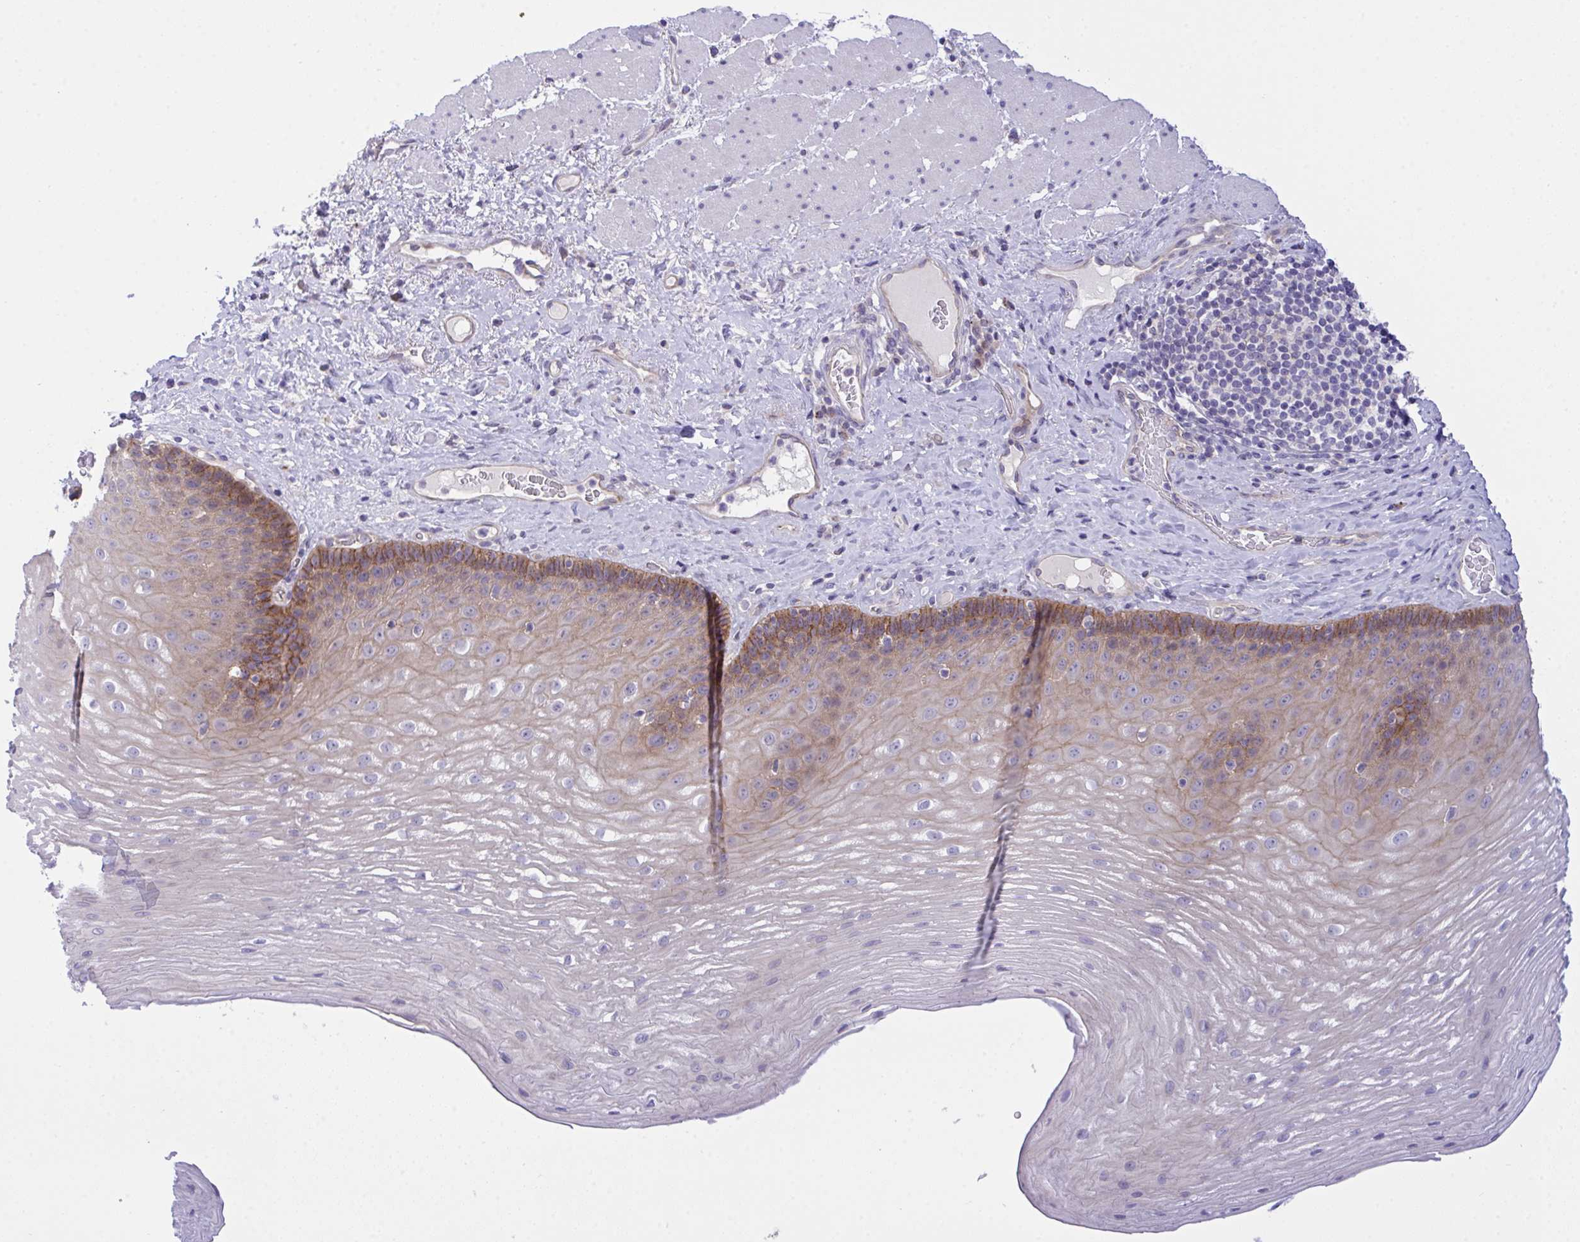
{"staining": {"intensity": "moderate", "quantity": "25%-75%", "location": "cytoplasmic/membranous"}, "tissue": "esophagus", "cell_type": "Squamous epithelial cells", "image_type": "normal", "snomed": [{"axis": "morphology", "description": "Normal tissue, NOS"}, {"axis": "topography", "description": "Esophagus"}], "caption": "The image demonstrates immunohistochemical staining of unremarkable esophagus. There is moderate cytoplasmic/membranous positivity is present in about 25%-75% of squamous epithelial cells. The protein is shown in brown color, while the nuclei are stained blue.", "gene": "HOXD12", "patient": {"sex": "male", "age": 62}}